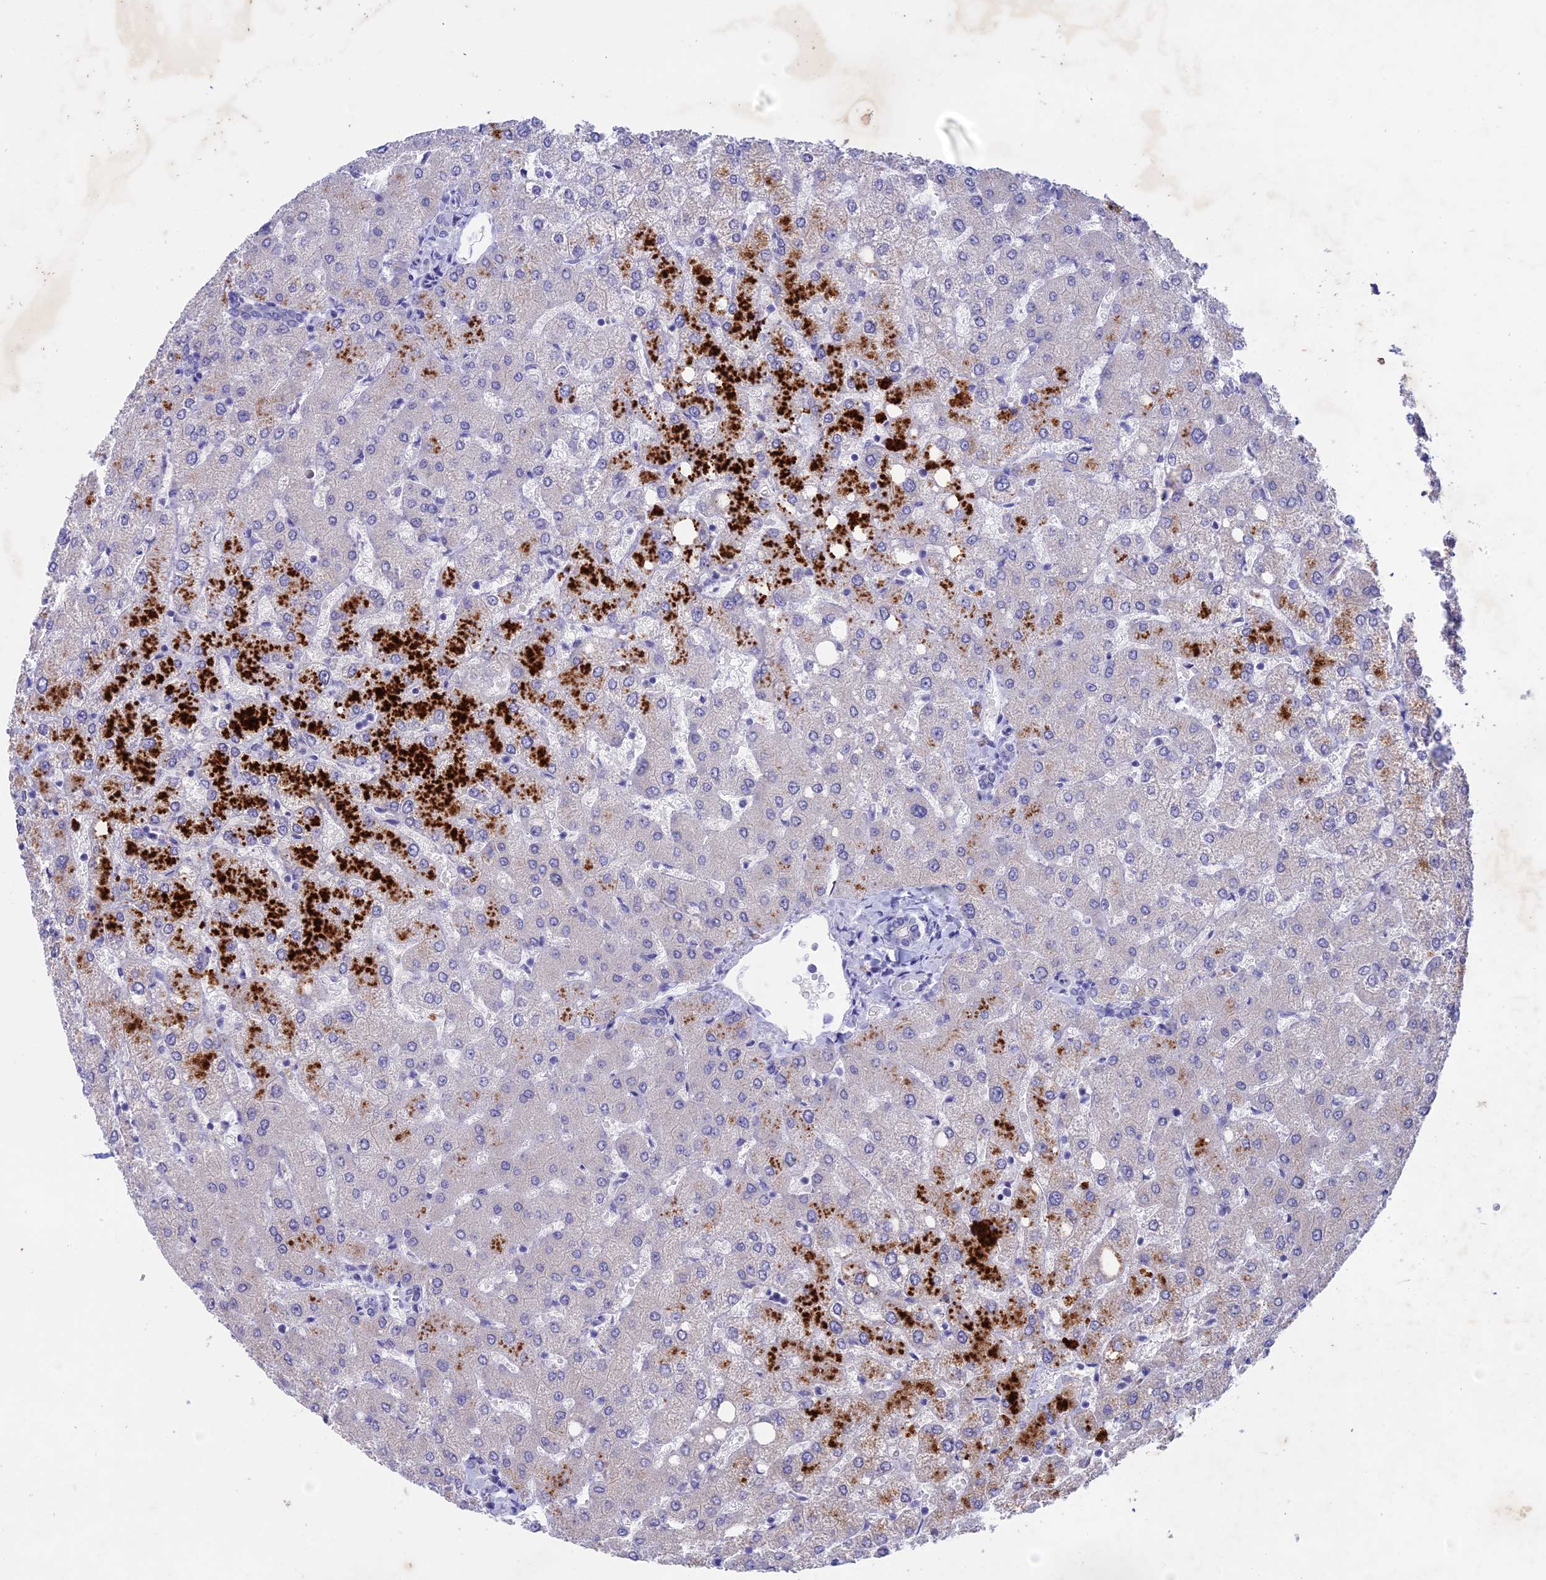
{"staining": {"intensity": "negative", "quantity": "none", "location": "none"}, "tissue": "liver", "cell_type": "Cholangiocytes", "image_type": "normal", "snomed": [{"axis": "morphology", "description": "Normal tissue, NOS"}, {"axis": "topography", "description": "Liver"}], "caption": "High power microscopy image of an immunohistochemistry (IHC) image of unremarkable liver, revealing no significant expression in cholangiocytes.", "gene": "BTBD19", "patient": {"sex": "female", "age": 54}}